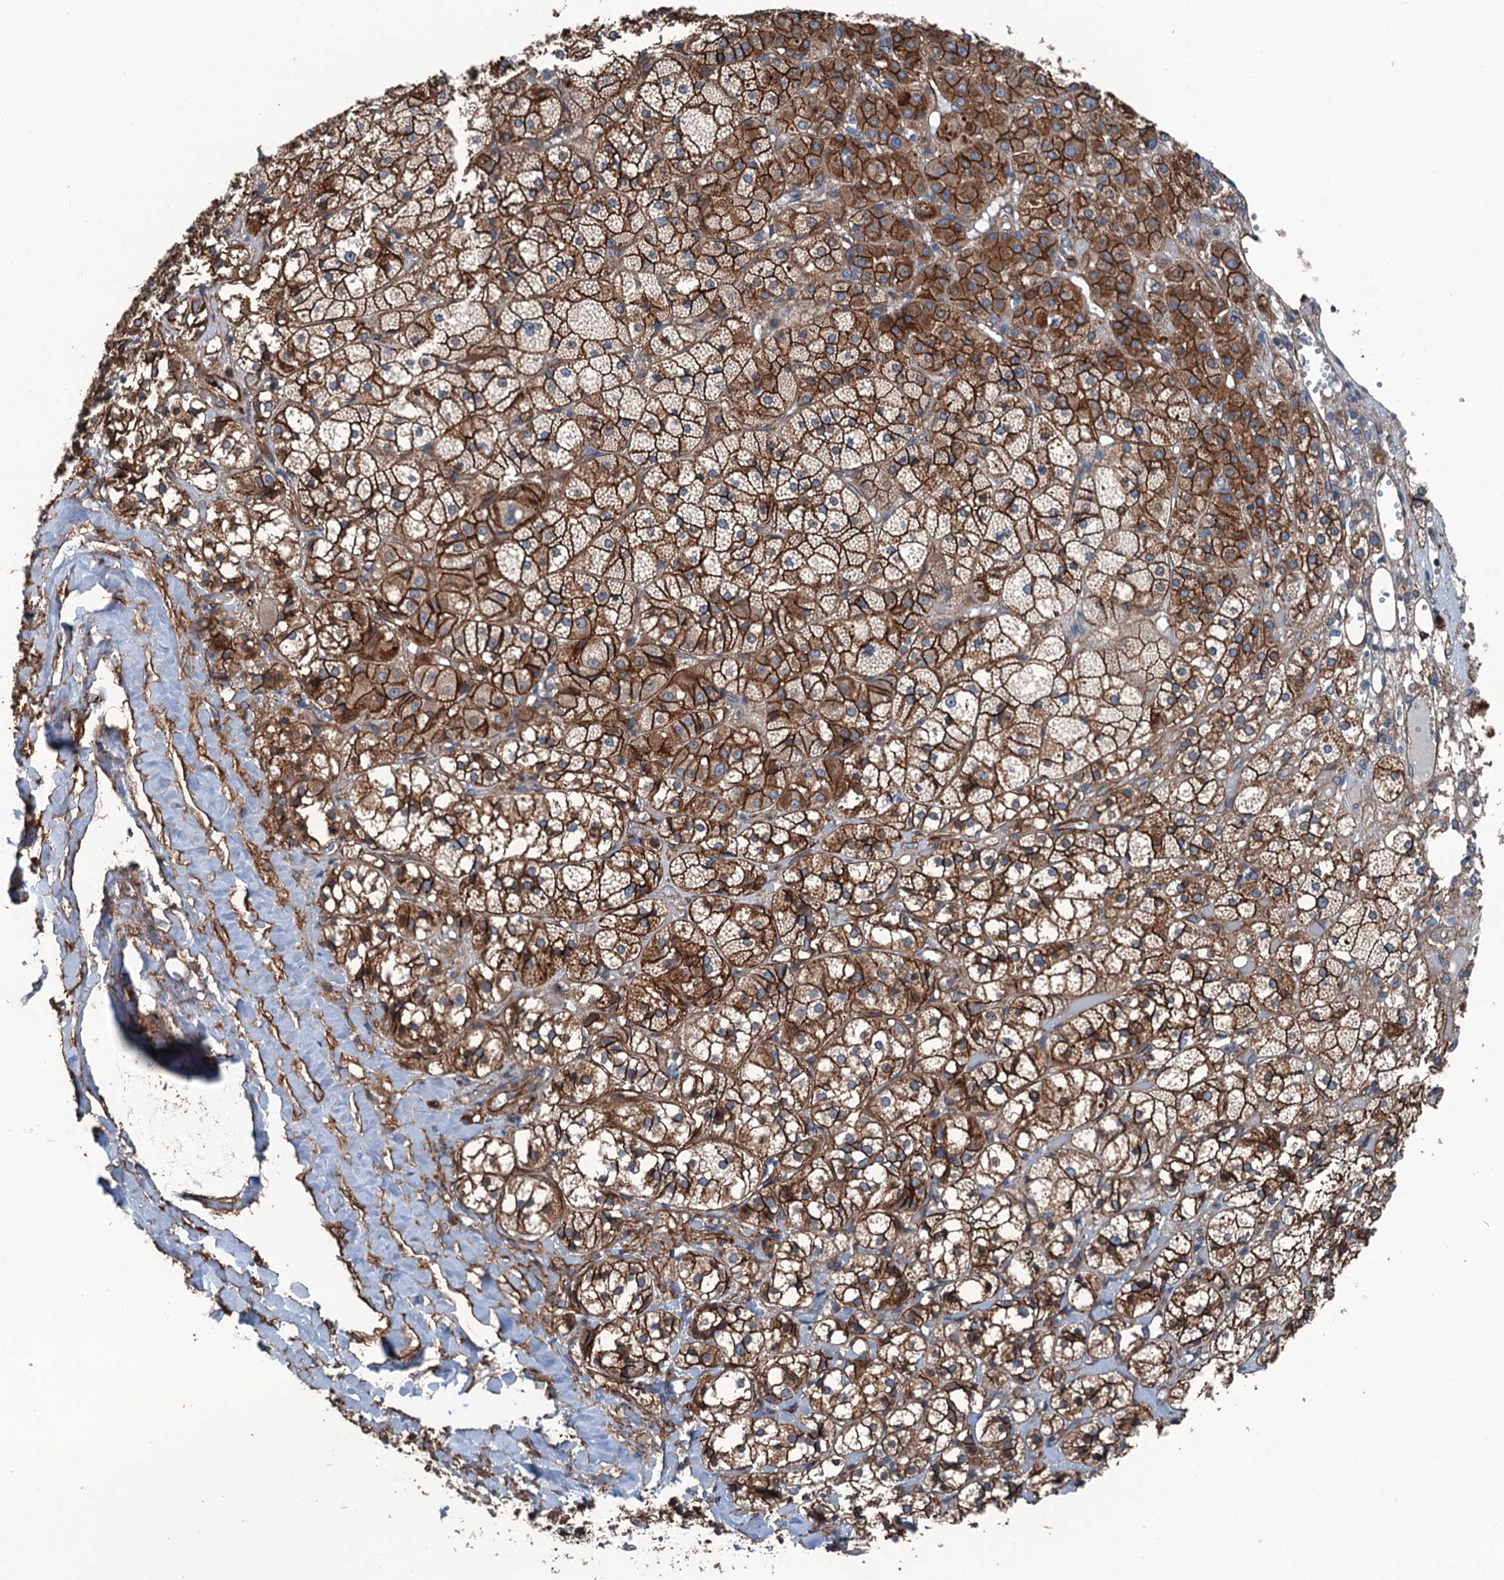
{"staining": {"intensity": "strong", "quantity": ">75%", "location": "cytoplasmic/membranous"}, "tissue": "adrenal gland", "cell_type": "Glandular cells", "image_type": "normal", "snomed": [{"axis": "morphology", "description": "Normal tissue, NOS"}, {"axis": "topography", "description": "Adrenal gland"}], "caption": "The immunohistochemical stain shows strong cytoplasmic/membranous positivity in glandular cells of unremarkable adrenal gland. (DAB = brown stain, brightfield microscopy at high magnification).", "gene": "NMRAL1", "patient": {"sex": "female", "age": 61}}